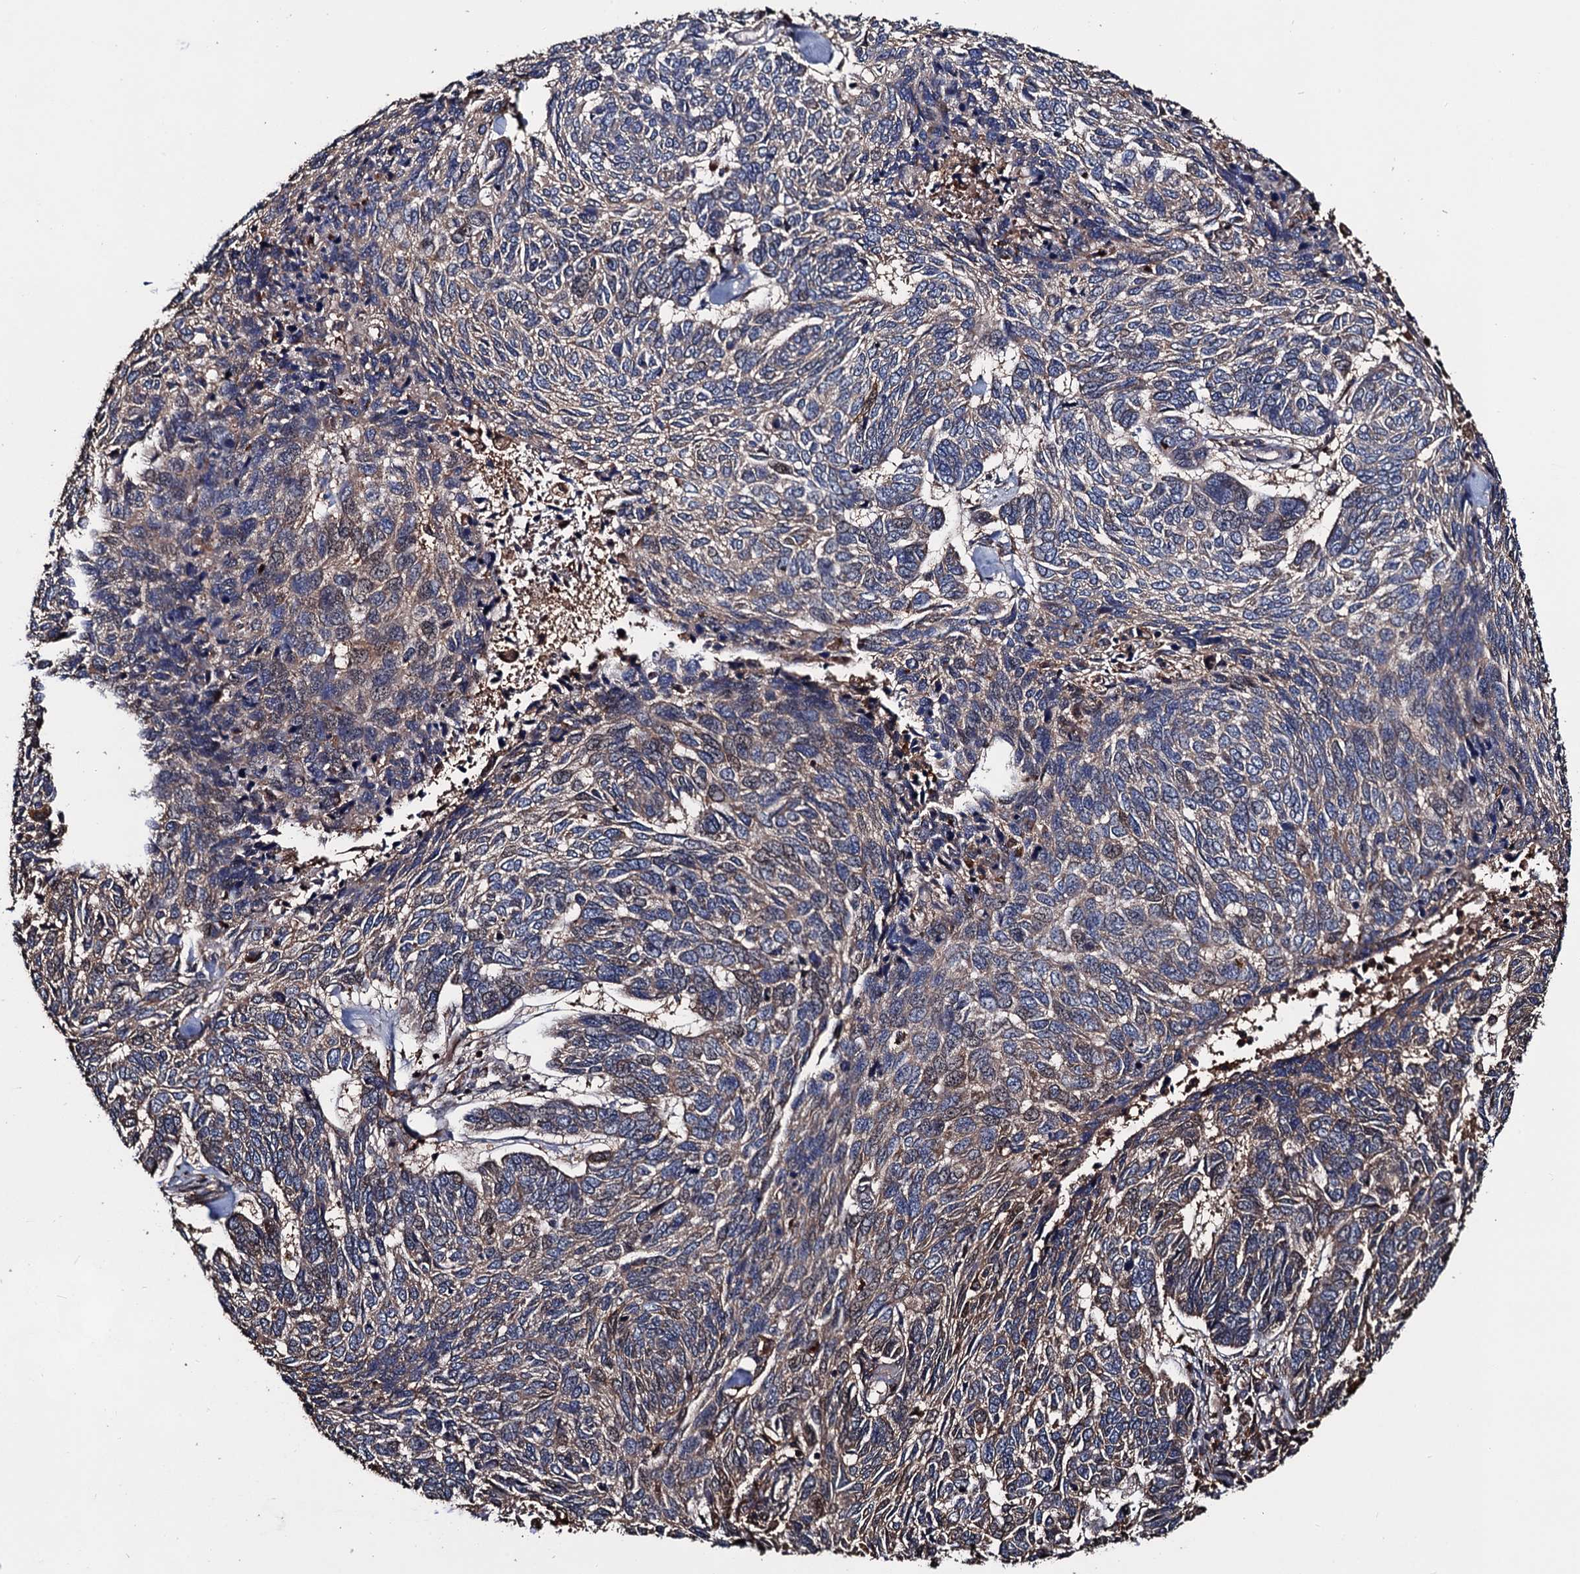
{"staining": {"intensity": "weak", "quantity": "25%-75%", "location": "cytoplasmic/membranous"}, "tissue": "skin cancer", "cell_type": "Tumor cells", "image_type": "cancer", "snomed": [{"axis": "morphology", "description": "Basal cell carcinoma"}, {"axis": "topography", "description": "Skin"}], "caption": "A high-resolution histopathology image shows IHC staining of skin cancer (basal cell carcinoma), which displays weak cytoplasmic/membranous staining in about 25%-75% of tumor cells.", "gene": "RGS11", "patient": {"sex": "female", "age": 65}}